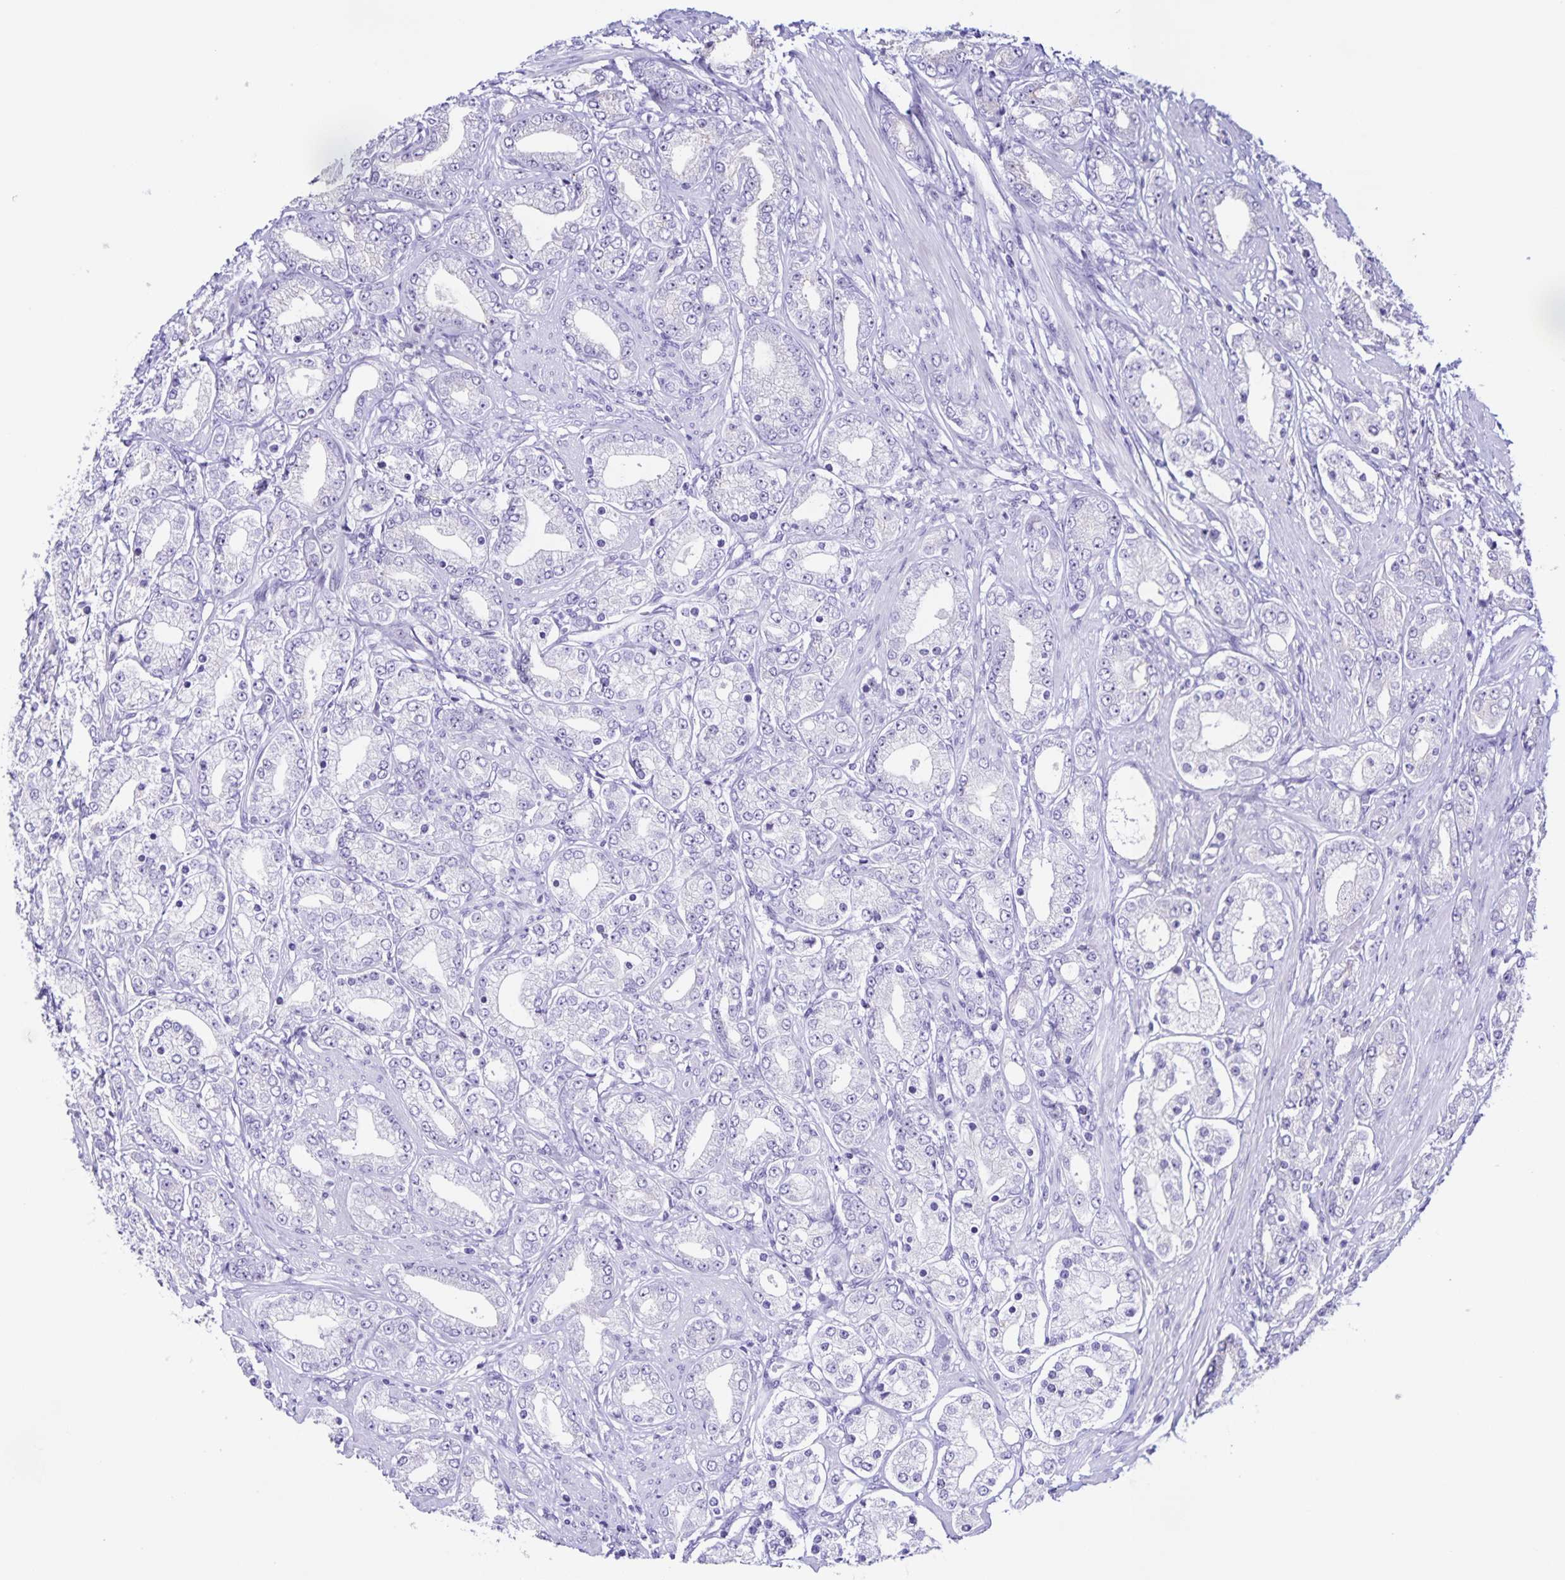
{"staining": {"intensity": "negative", "quantity": "none", "location": "none"}, "tissue": "prostate cancer", "cell_type": "Tumor cells", "image_type": "cancer", "snomed": [{"axis": "morphology", "description": "Adenocarcinoma, High grade"}, {"axis": "topography", "description": "Prostate"}], "caption": "This is a histopathology image of immunohistochemistry (IHC) staining of prostate cancer (high-grade adenocarcinoma), which shows no staining in tumor cells.", "gene": "FAM170A", "patient": {"sex": "male", "age": 67}}